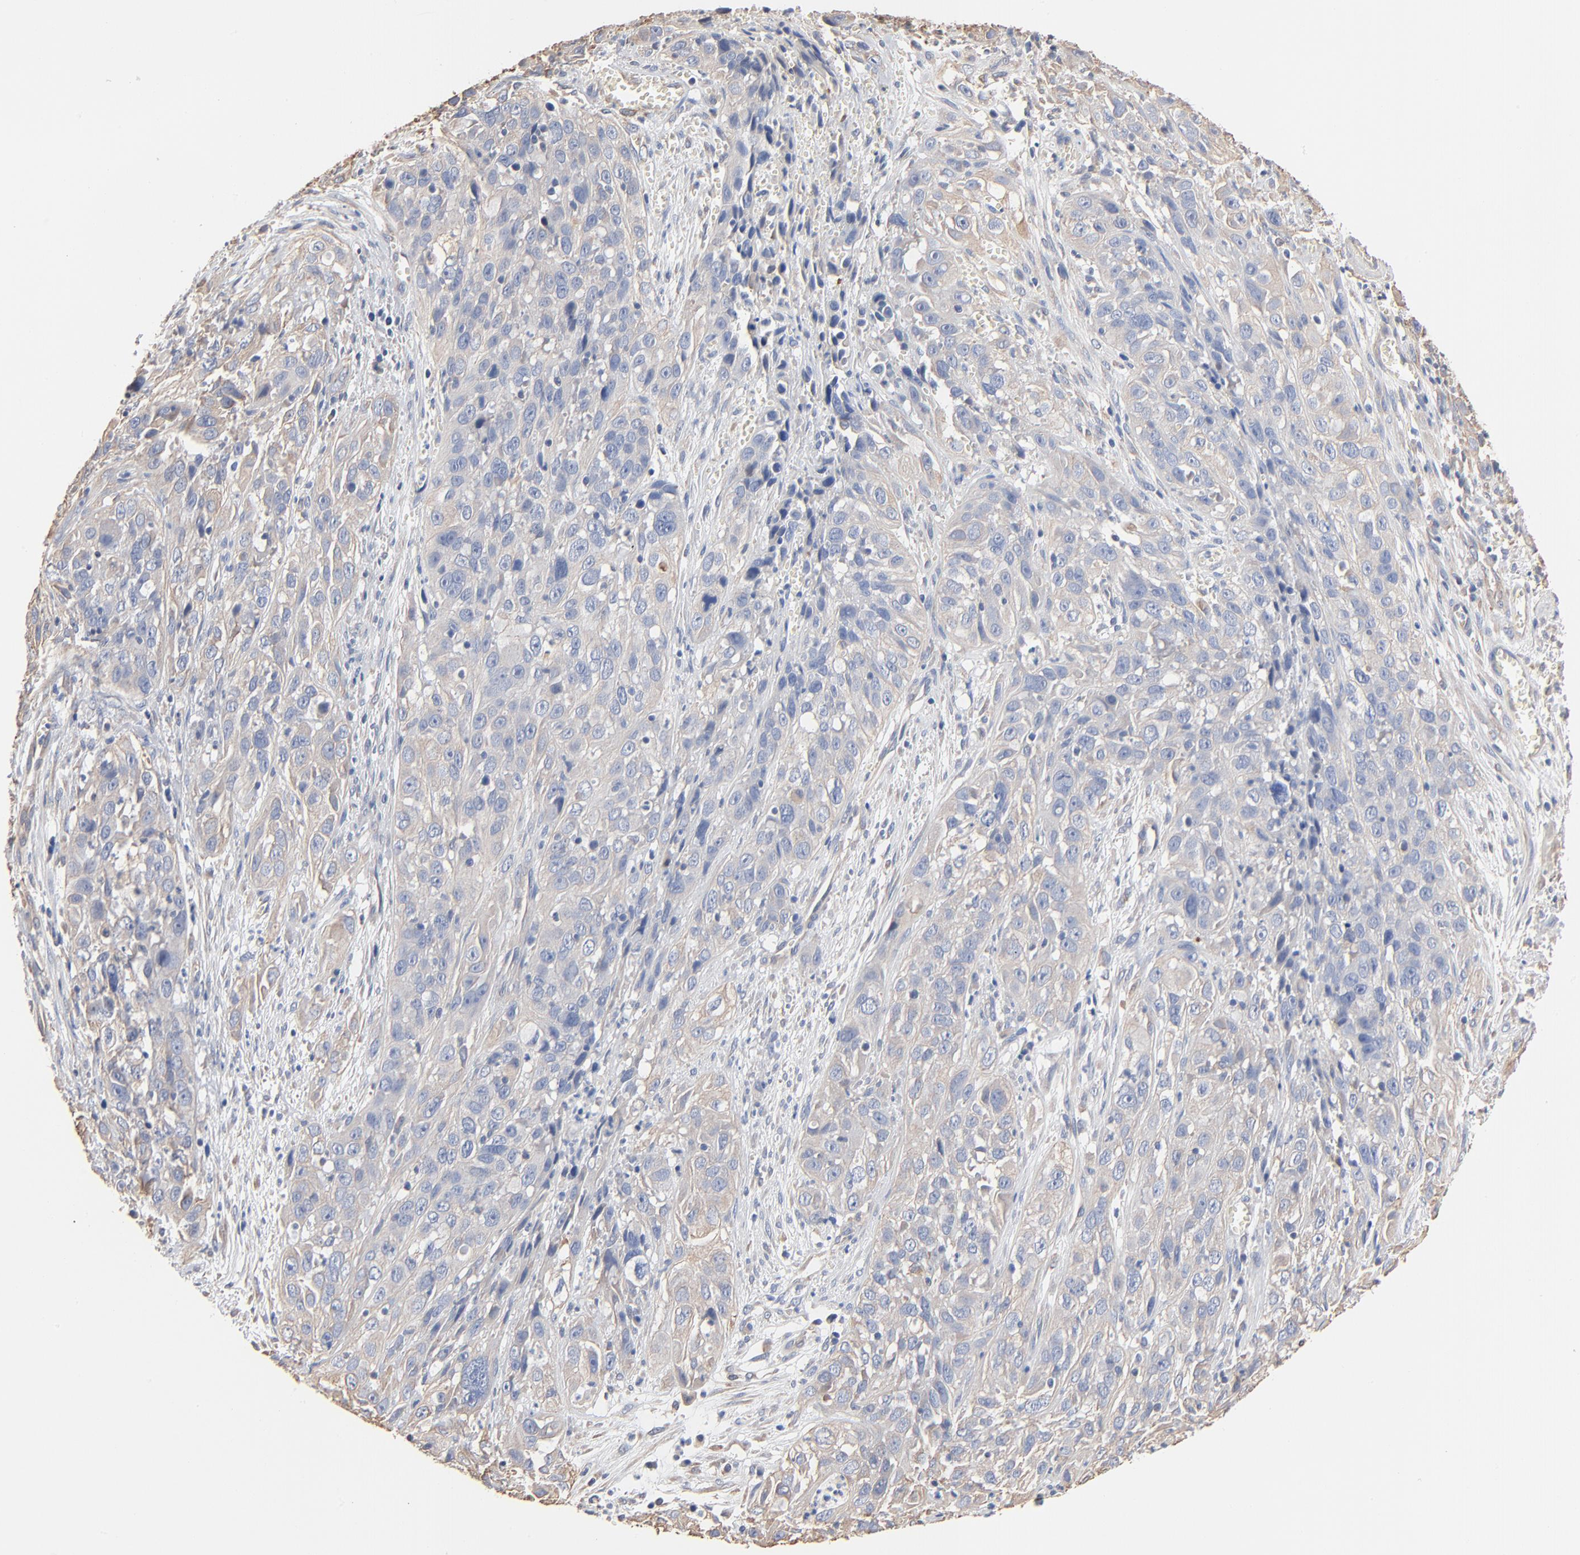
{"staining": {"intensity": "negative", "quantity": "none", "location": "none"}, "tissue": "cervical cancer", "cell_type": "Tumor cells", "image_type": "cancer", "snomed": [{"axis": "morphology", "description": "Squamous cell carcinoma, NOS"}, {"axis": "topography", "description": "Cervix"}], "caption": "Tumor cells are negative for brown protein staining in cervical cancer (squamous cell carcinoma).", "gene": "ABCD4", "patient": {"sex": "female", "age": 32}}